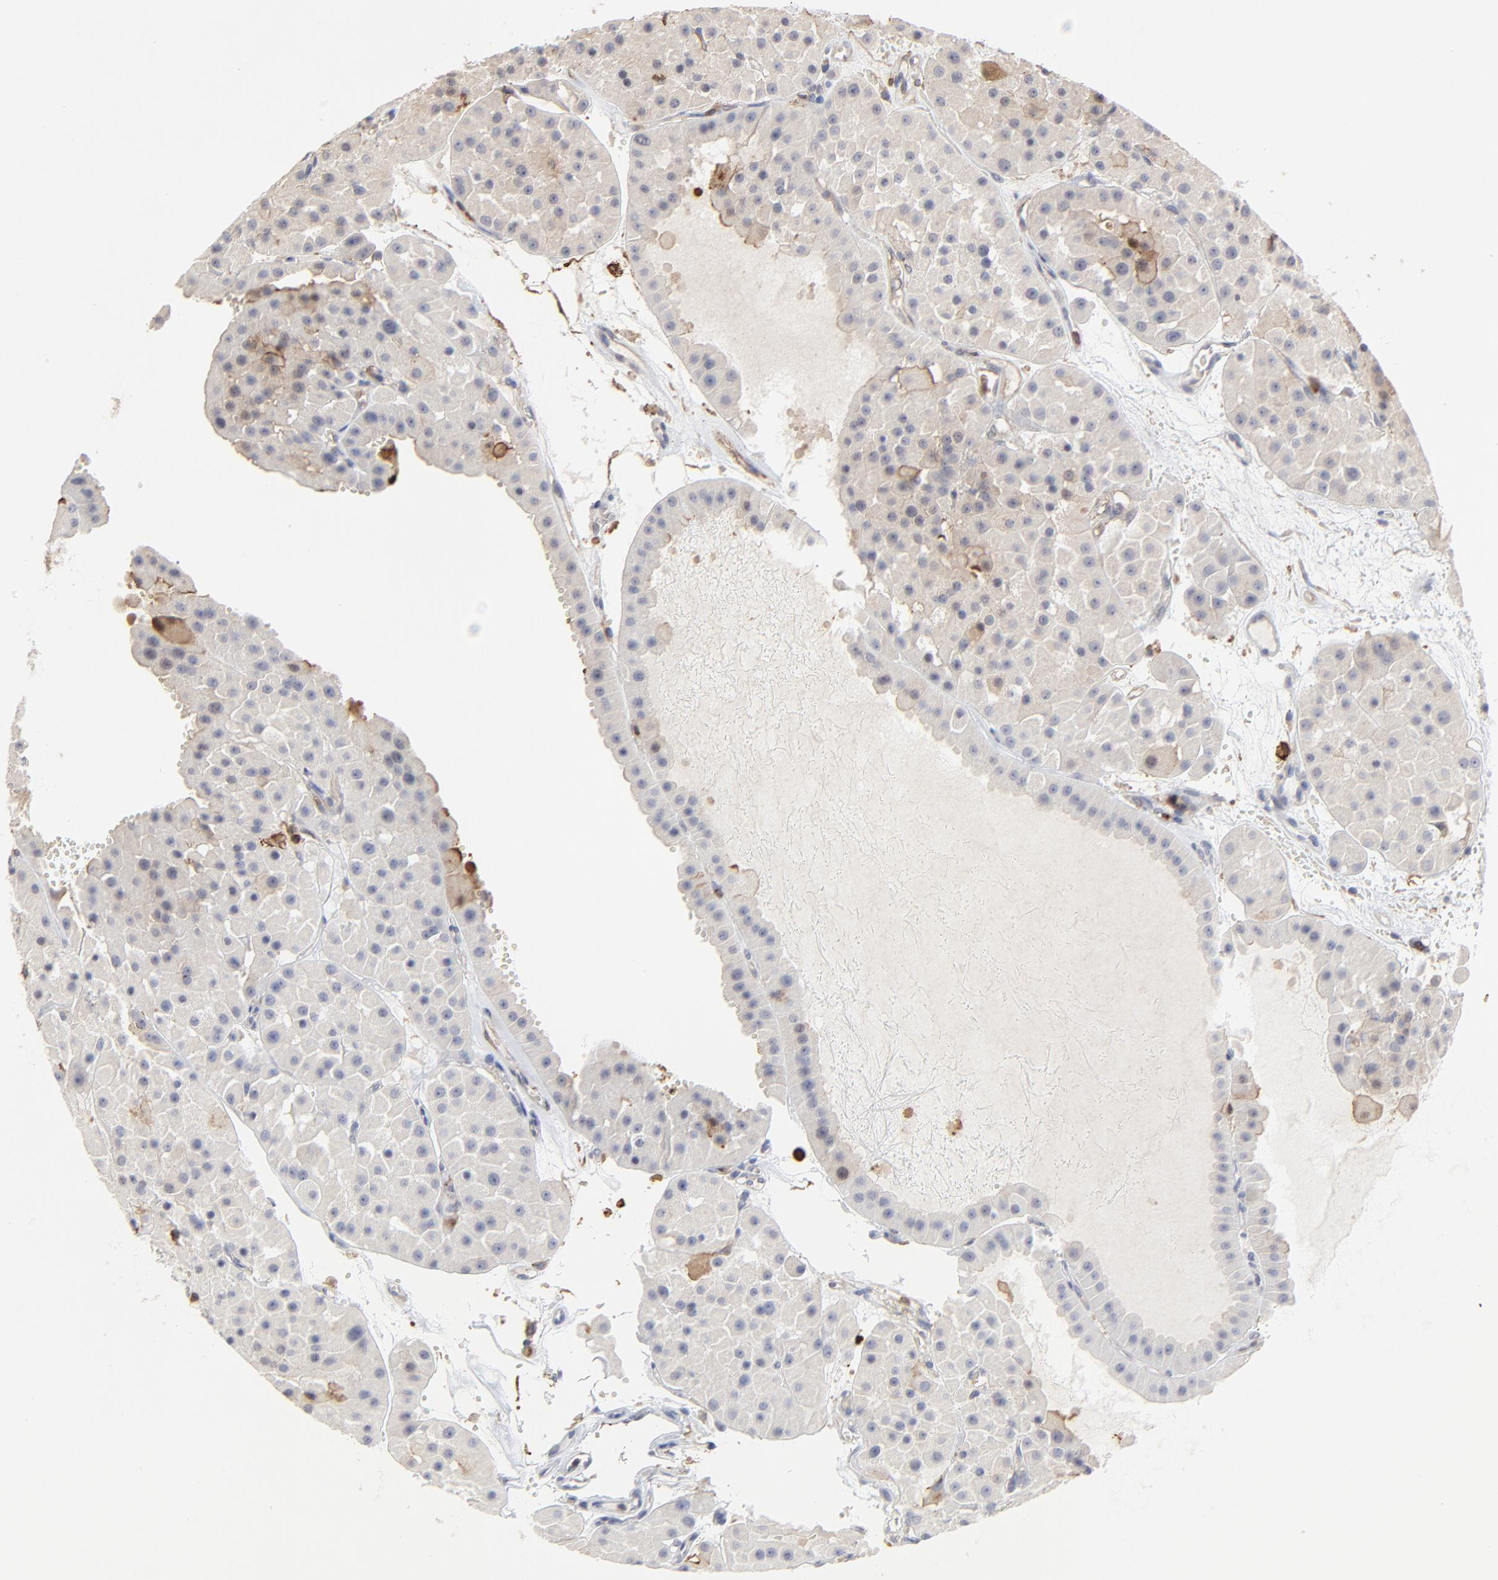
{"staining": {"intensity": "negative", "quantity": "none", "location": "none"}, "tissue": "renal cancer", "cell_type": "Tumor cells", "image_type": "cancer", "snomed": [{"axis": "morphology", "description": "Adenocarcinoma, uncertain malignant potential"}, {"axis": "topography", "description": "Kidney"}], "caption": "A high-resolution photomicrograph shows immunohistochemistry (IHC) staining of adenocarcinoma,  uncertain malignant potential (renal), which demonstrates no significant expression in tumor cells.", "gene": "SLC6A14", "patient": {"sex": "male", "age": 63}}